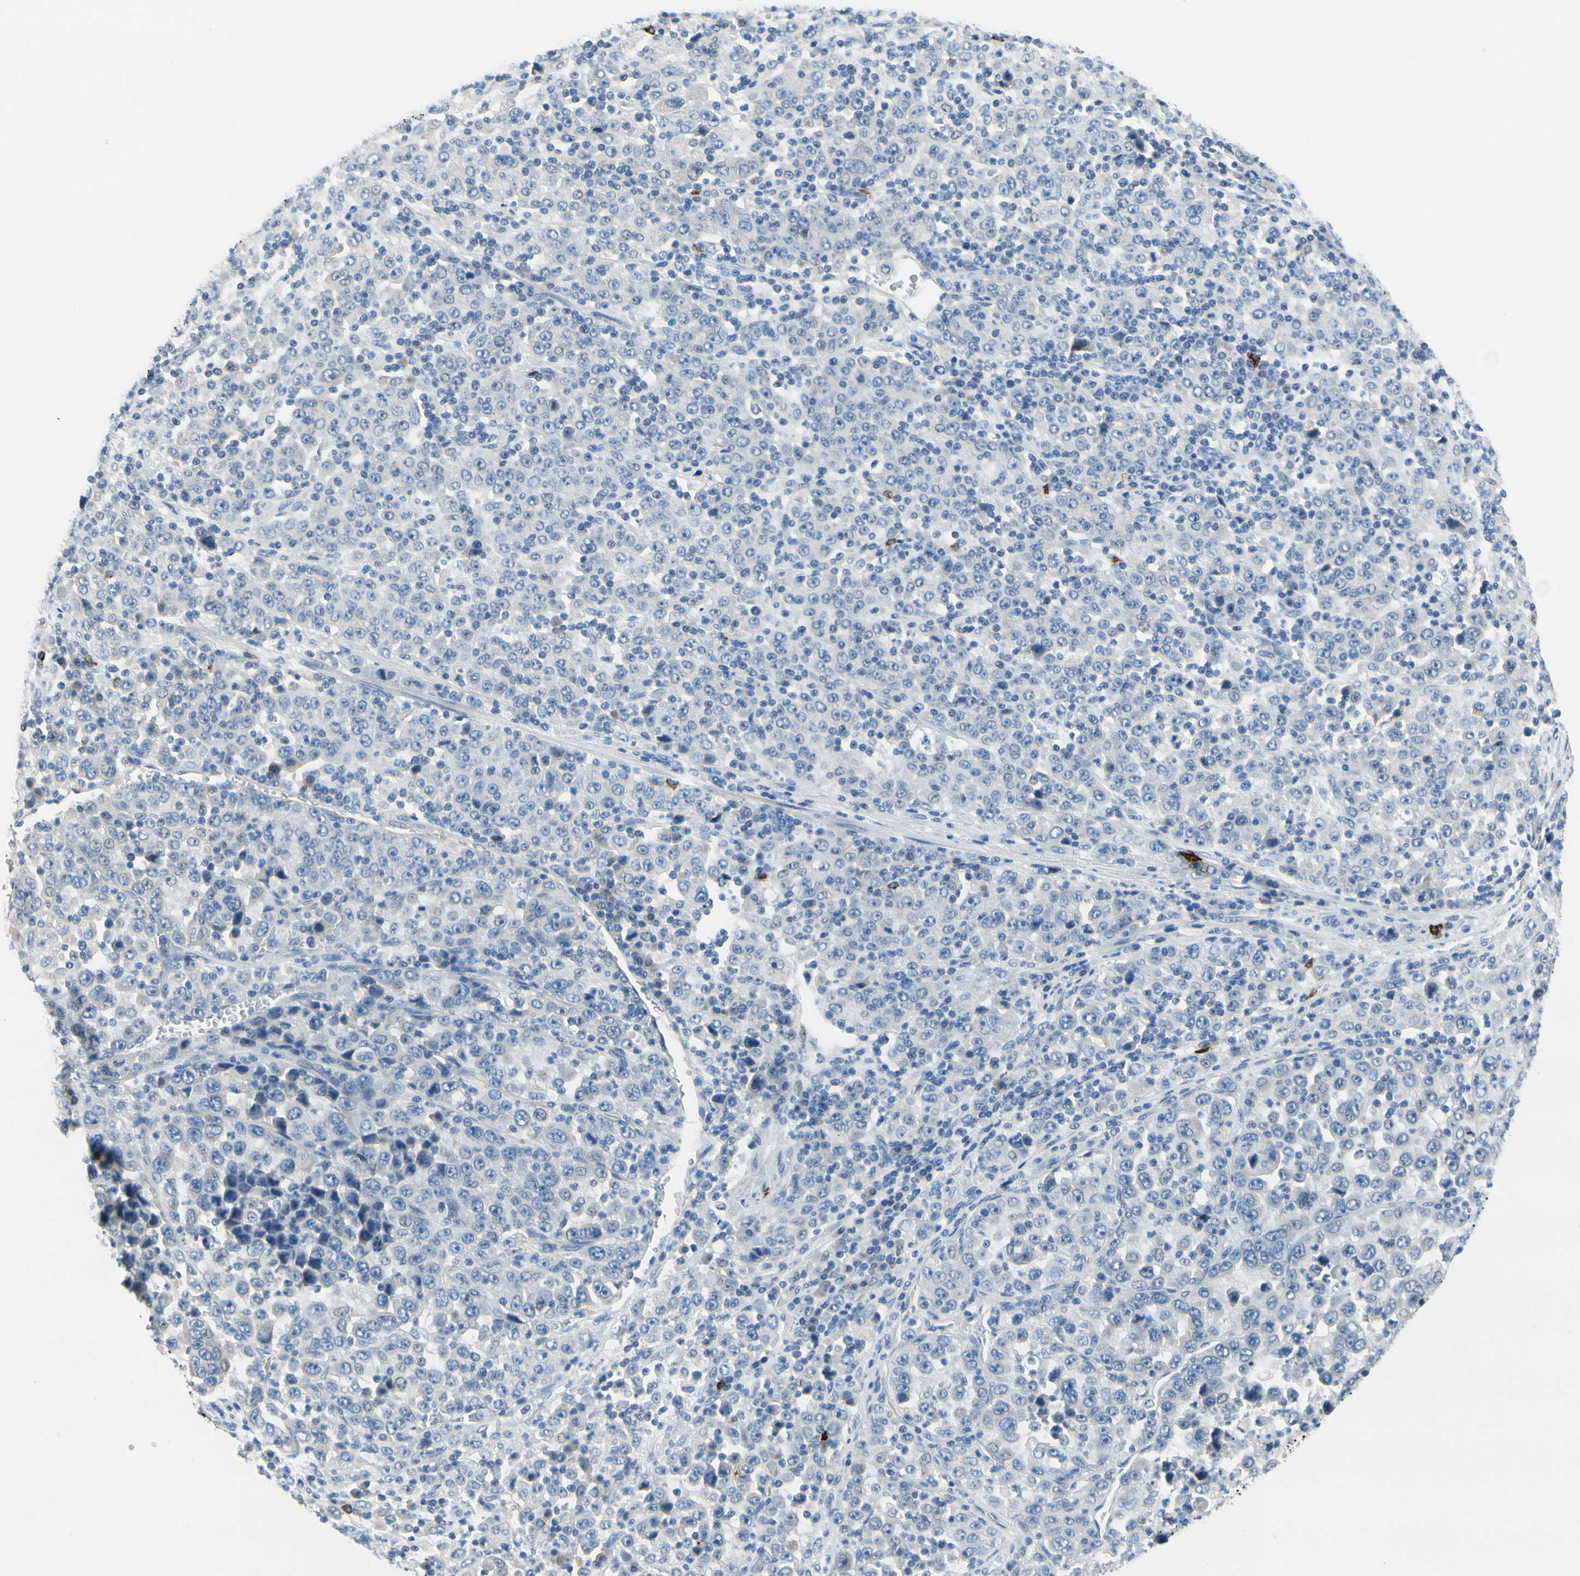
{"staining": {"intensity": "negative", "quantity": "none", "location": "none"}, "tissue": "stomach cancer", "cell_type": "Tumor cells", "image_type": "cancer", "snomed": [{"axis": "morphology", "description": "Normal tissue, NOS"}, {"axis": "morphology", "description": "Adenocarcinoma, NOS"}, {"axis": "topography", "description": "Stomach, upper"}, {"axis": "topography", "description": "Stomach"}], "caption": "Human stomach cancer (adenocarcinoma) stained for a protein using immunohistochemistry reveals no expression in tumor cells.", "gene": "CPA3", "patient": {"sex": "male", "age": 59}}